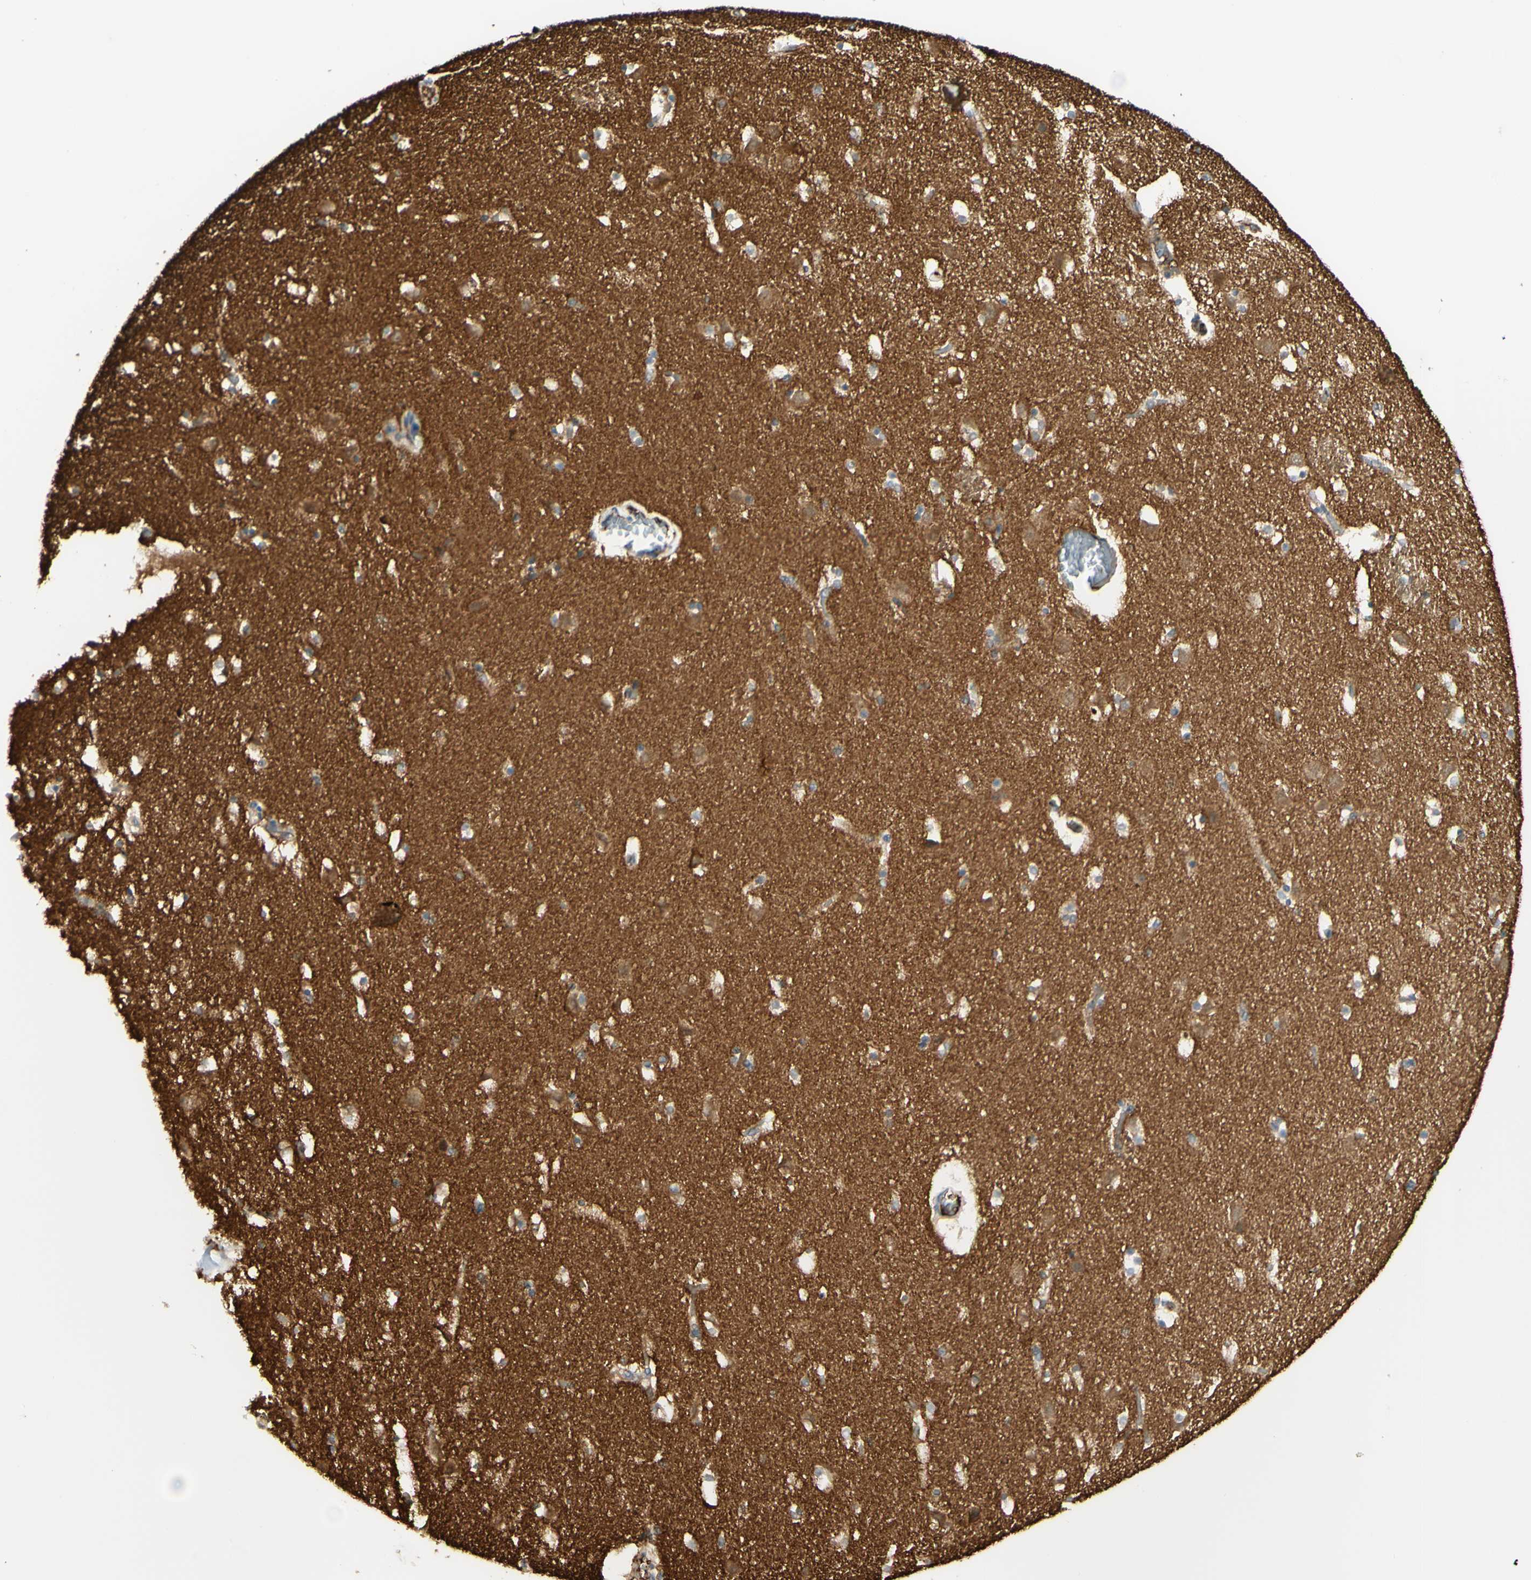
{"staining": {"intensity": "weak", "quantity": "<25%", "location": "cytoplasmic/membranous"}, "tissue": "caudate", "cell_type": "Glial cells", "image_type": "normal", "snomed": [{"axis": "morphology", "description": "Normal tissue, NOS"}, {"axis": "topography", "description": "Lateral ventricle wall"}], "caption": "Immunohistochemistry of normal human caudate exhibits no staining in glial cells.", "gene": "ANGPT2", "patient": {"sex": "male", "age": 45}}